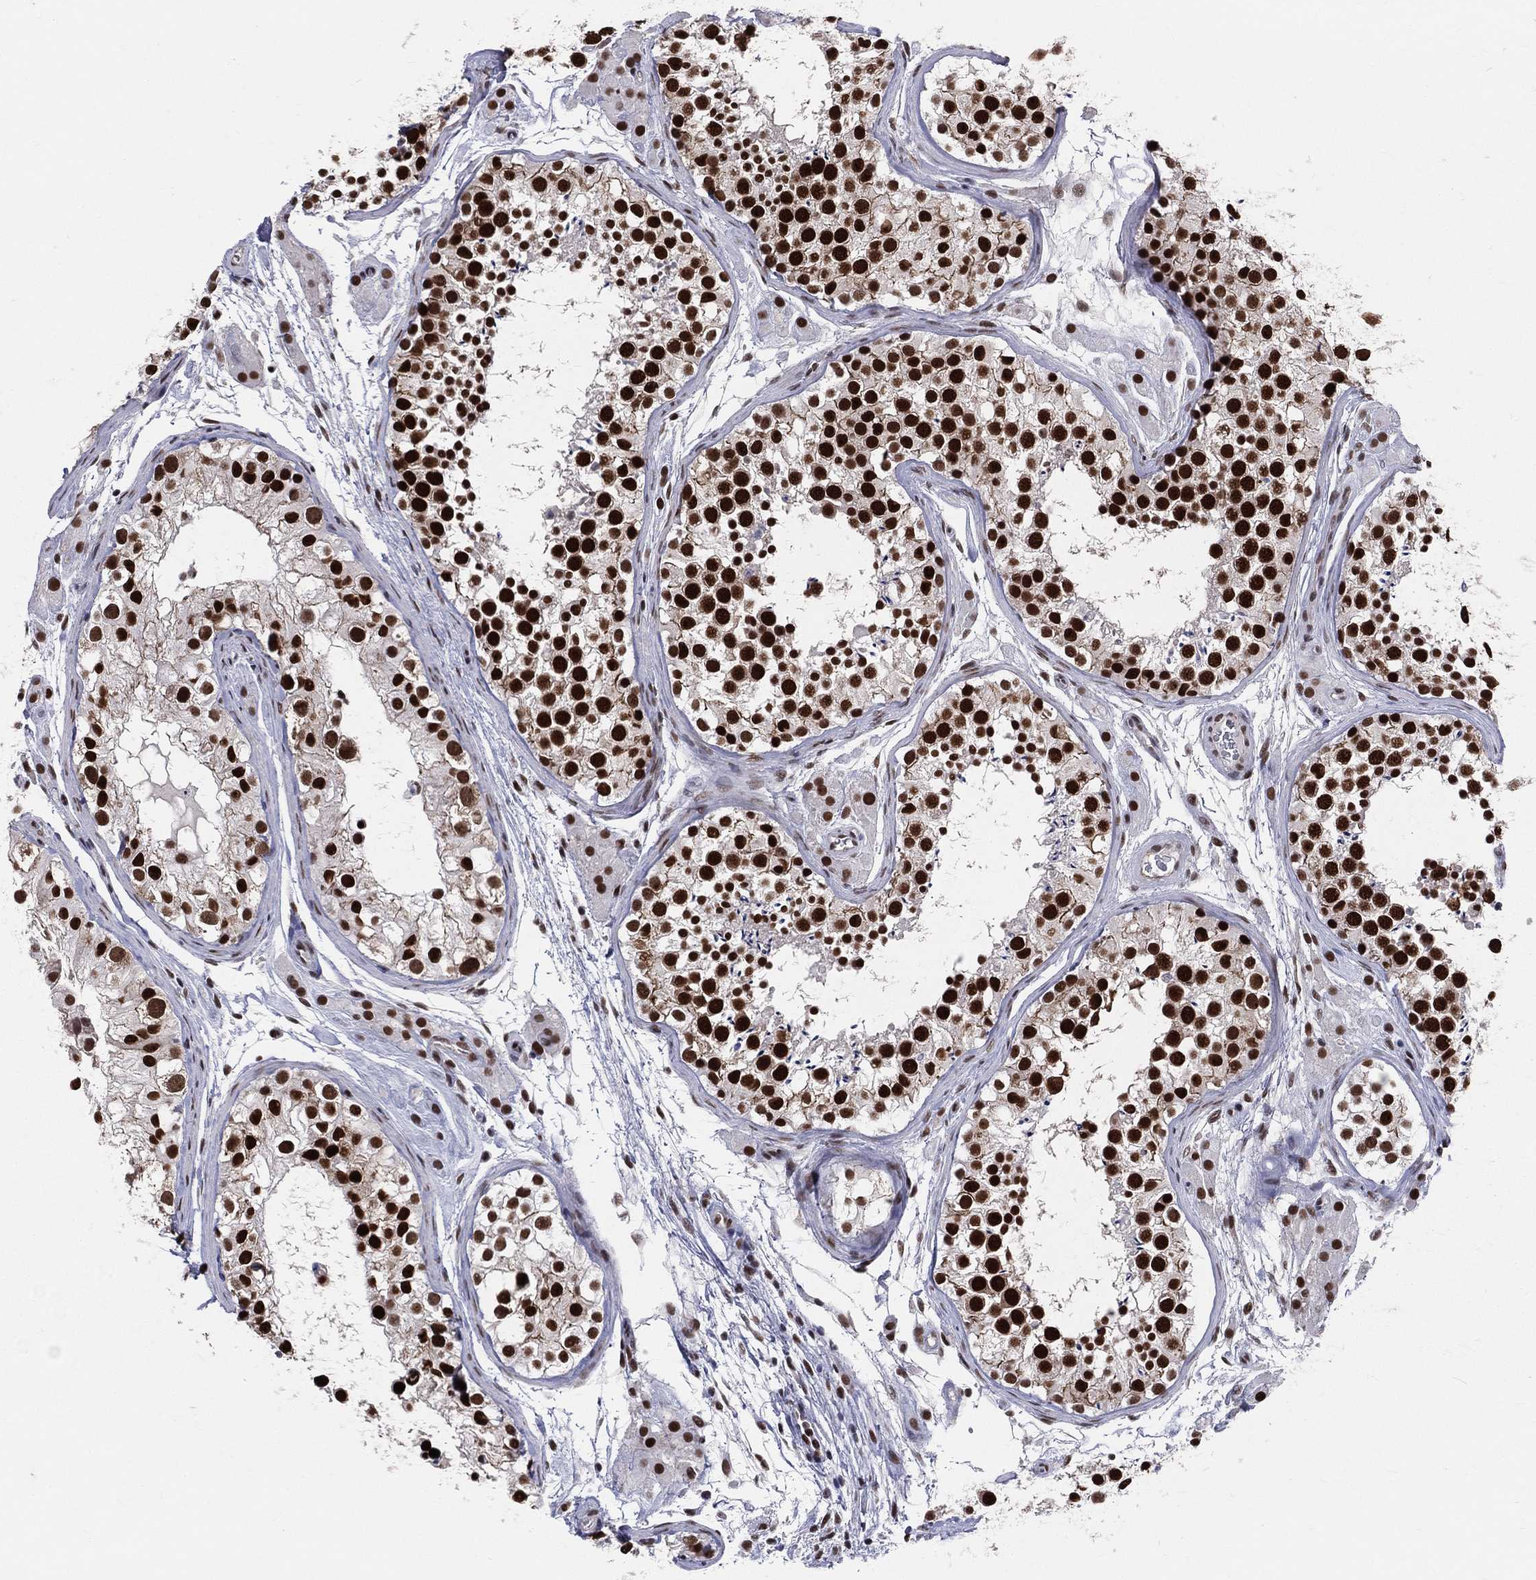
{"staining": {"intensity": "strong", "quantity": ">75%", "location": "nuclear"}, "tissue": "testis", "cell_type": "Cells in seminiferous ducts", "image_type": "normal", "snomed": [{"axis": "morphology", "description": "Normal tissue, NOS"}, {"axis": "topography", "description": "Testis"}], "caption": "An immunohistochemistry (IHC) micrograph of unremarkable tissue is shown. Protein staining in brown labels strong nuclear positivity in testis within cells in seminiferous ducts.", "gene": "CDK7", "patient": {"sex": "male", "age": 31}}